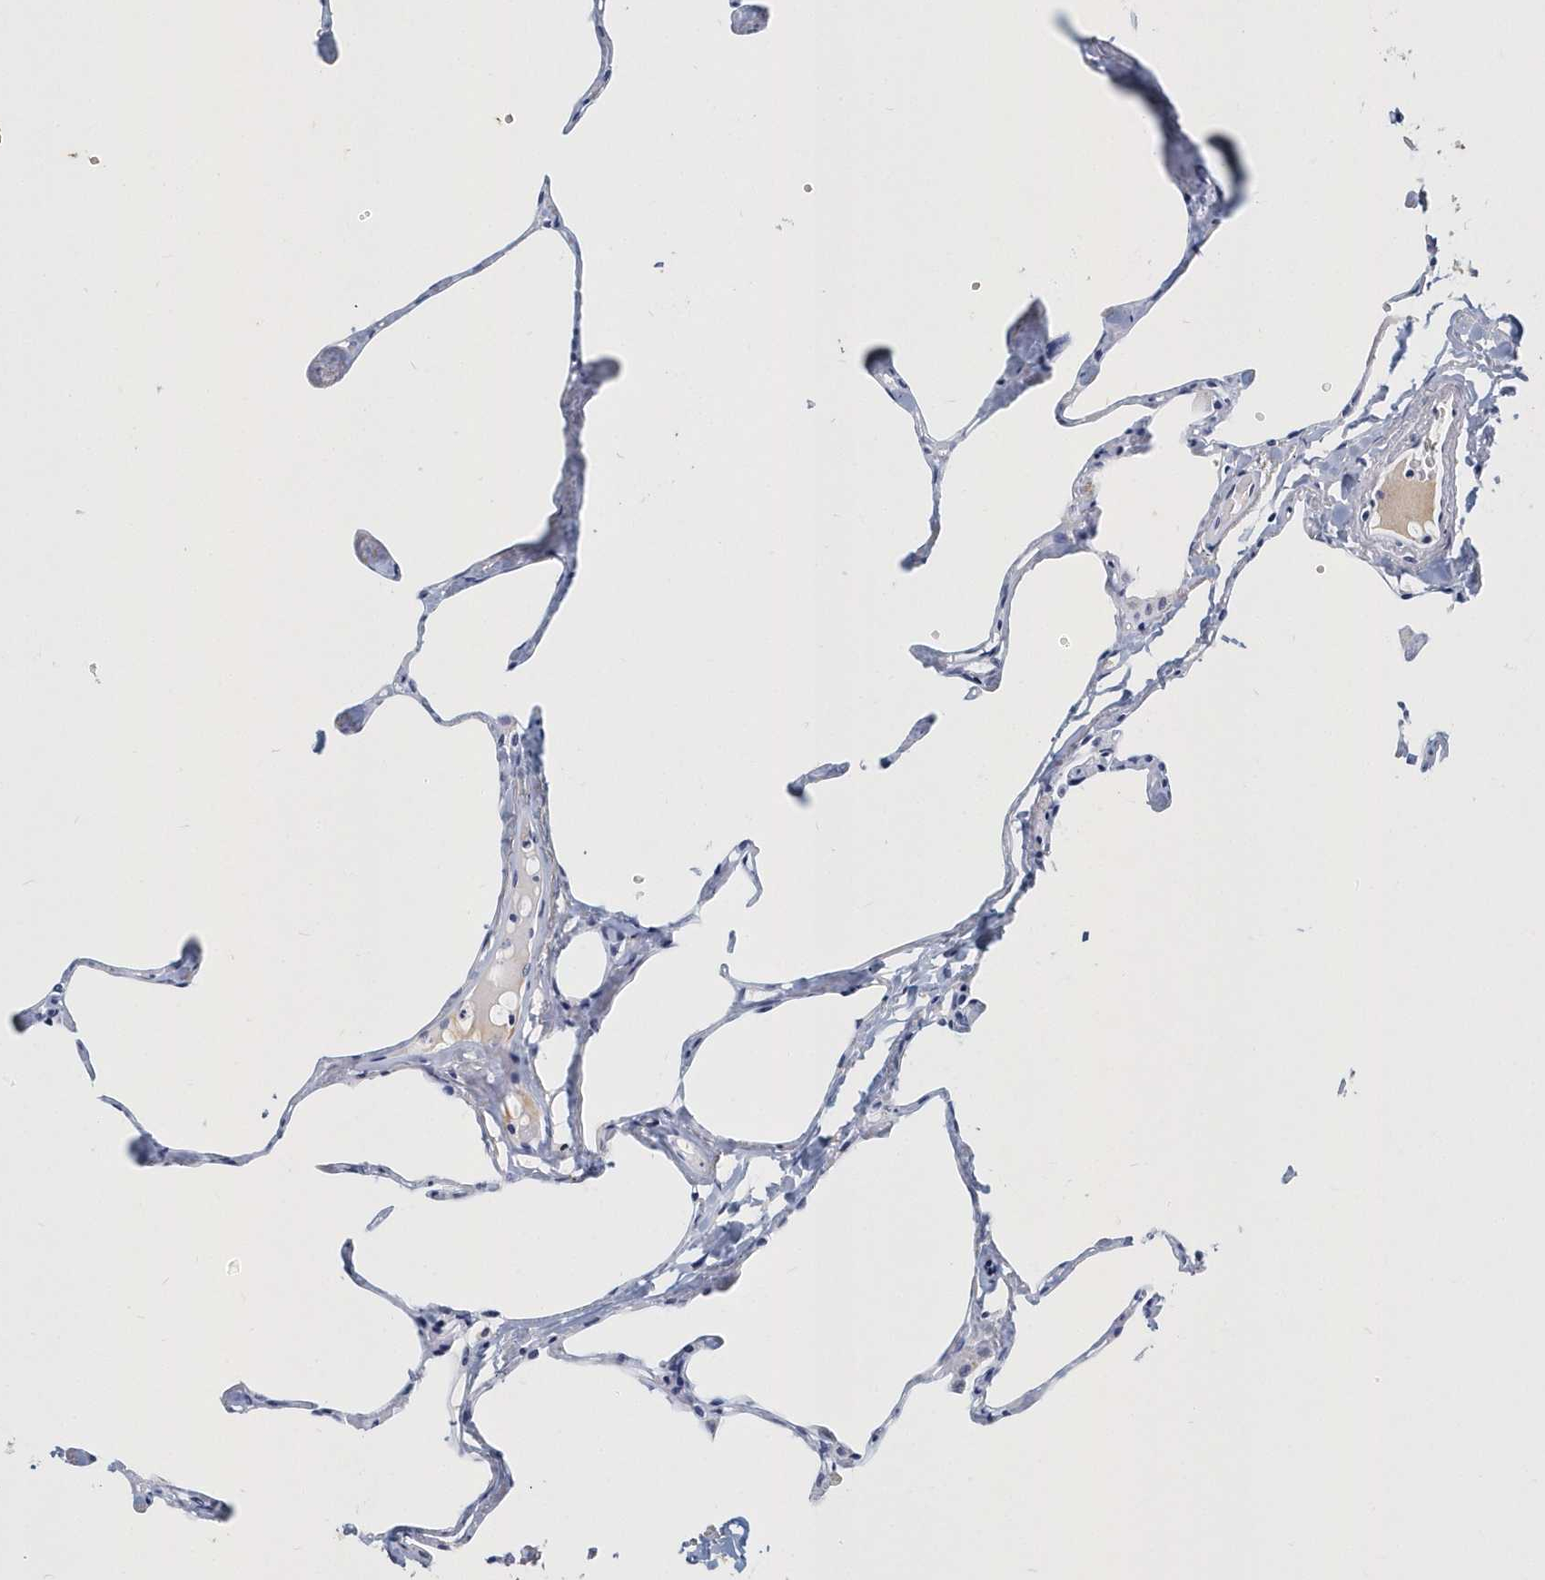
{"staining": {"intensity": "negative", "quantity": "none", "location": "none"}, "tissue": "lung", "cell_type": "Alveolar cells", "image_type": "normal", "snomed": [{"axis": "morphology", "description": "Normal tissue, NOS"}, {"axis": "topography", "description": "Lung"}], "caption": "This is a photomicrograph of immunohistochemistry staining of benign lung, which shows no staining in alveolar cells. Brightfield microscopy of immunohistochemistry (IHC) stained with DAB (3,3'-diaminobenzidine) (brown) and hematoxylin (blue), captured at high magnification.", "gene": "ITGA2B", "patient": {"sex": "male", "age": 65}}